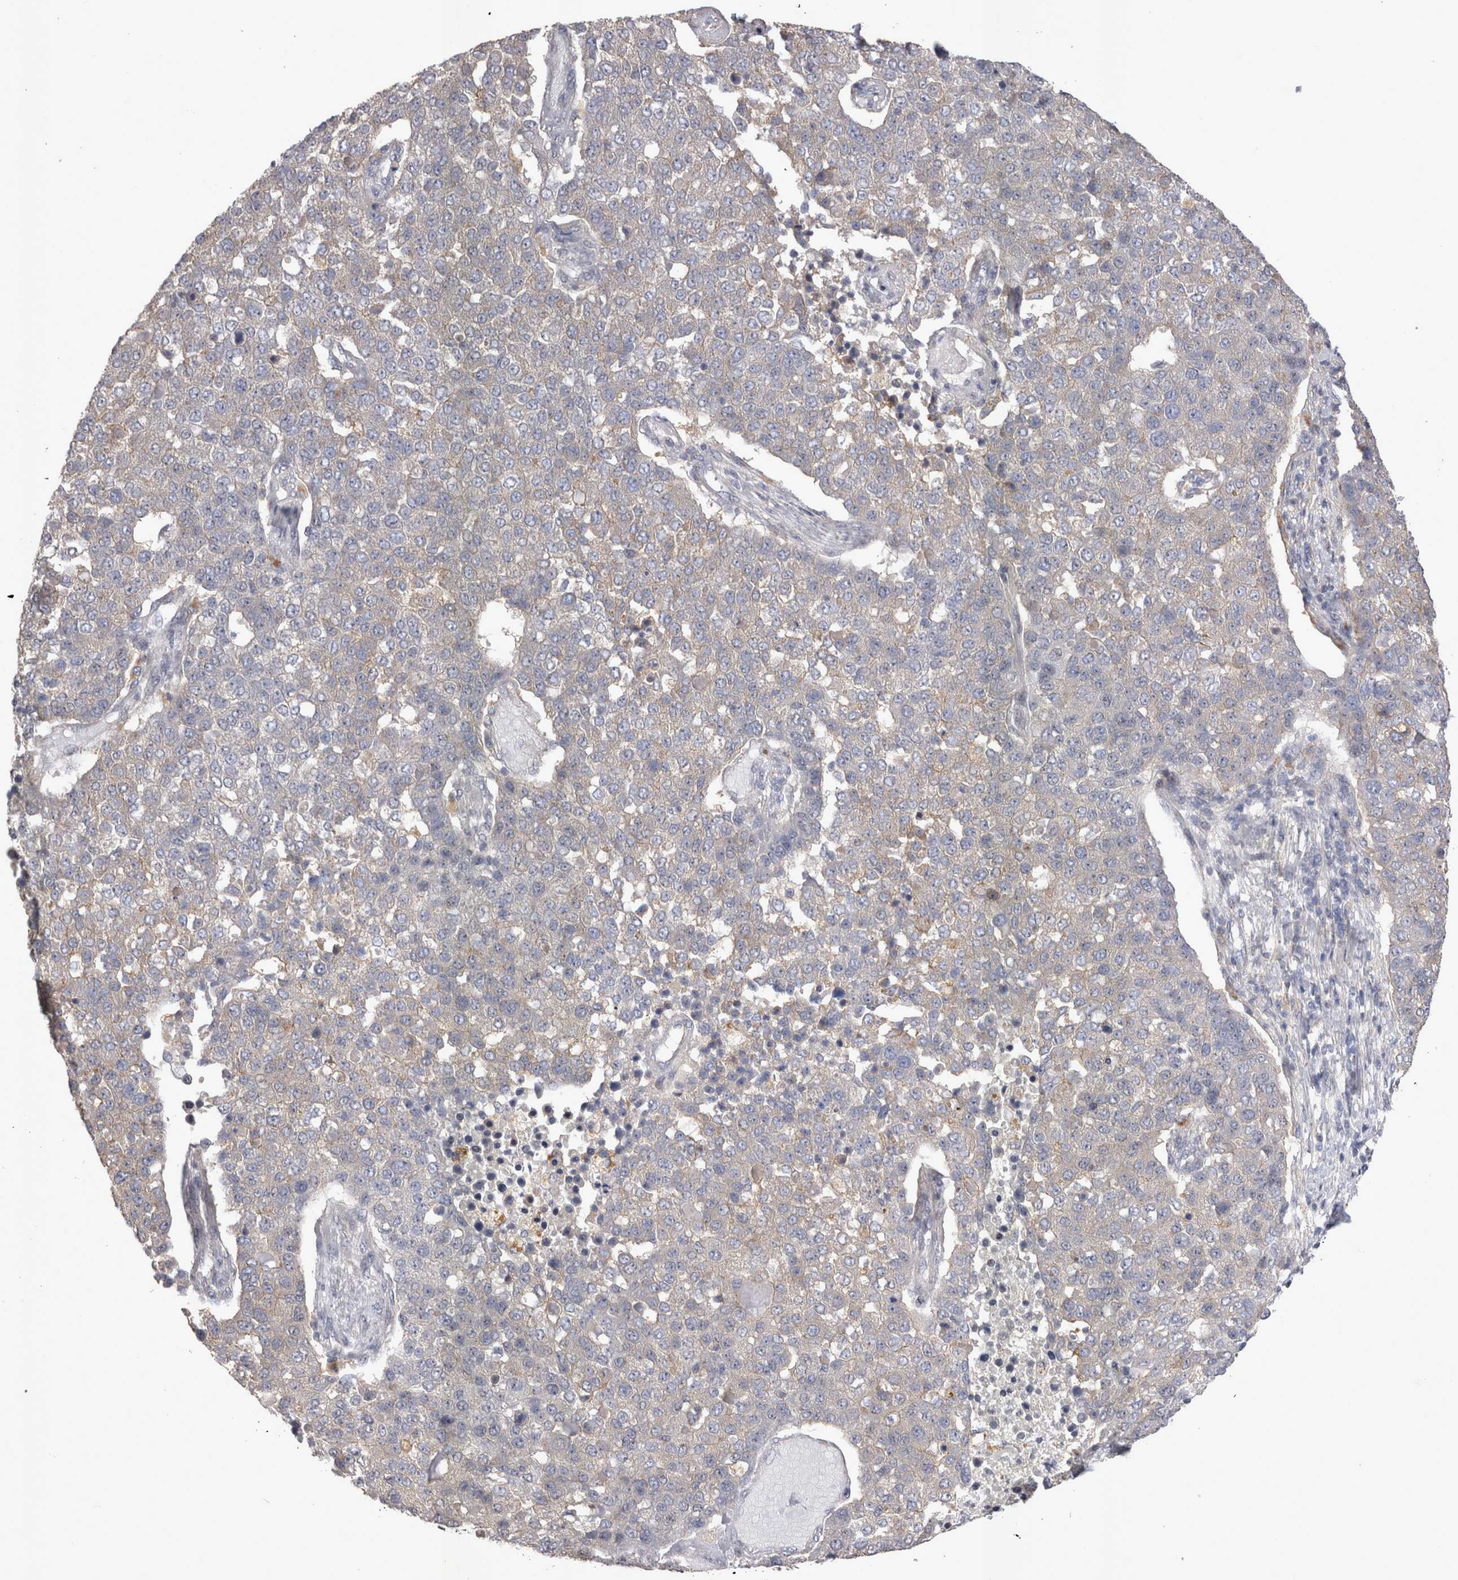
{"staining": {"intensity": "negative", "quantity": "none", "location": "none"}, "tissue": "pancreatic cancer", "cell_type": "Tumor cells", "image_type": "cancer", "snomed": [{"axis": "morphology", "description": "Adenocarcinoma, NOS"}, {"axis": "topography", "description": "Pancreas"}], "caption": "High power microscopy histopathology image of an immunohistochemistry photomicrograph of pancreatic cancer (adenocarcinoma), revealing no significant expression in tumor cells.", "gene": "CTBS", "patient": {"sex": "female", "age": 61}}